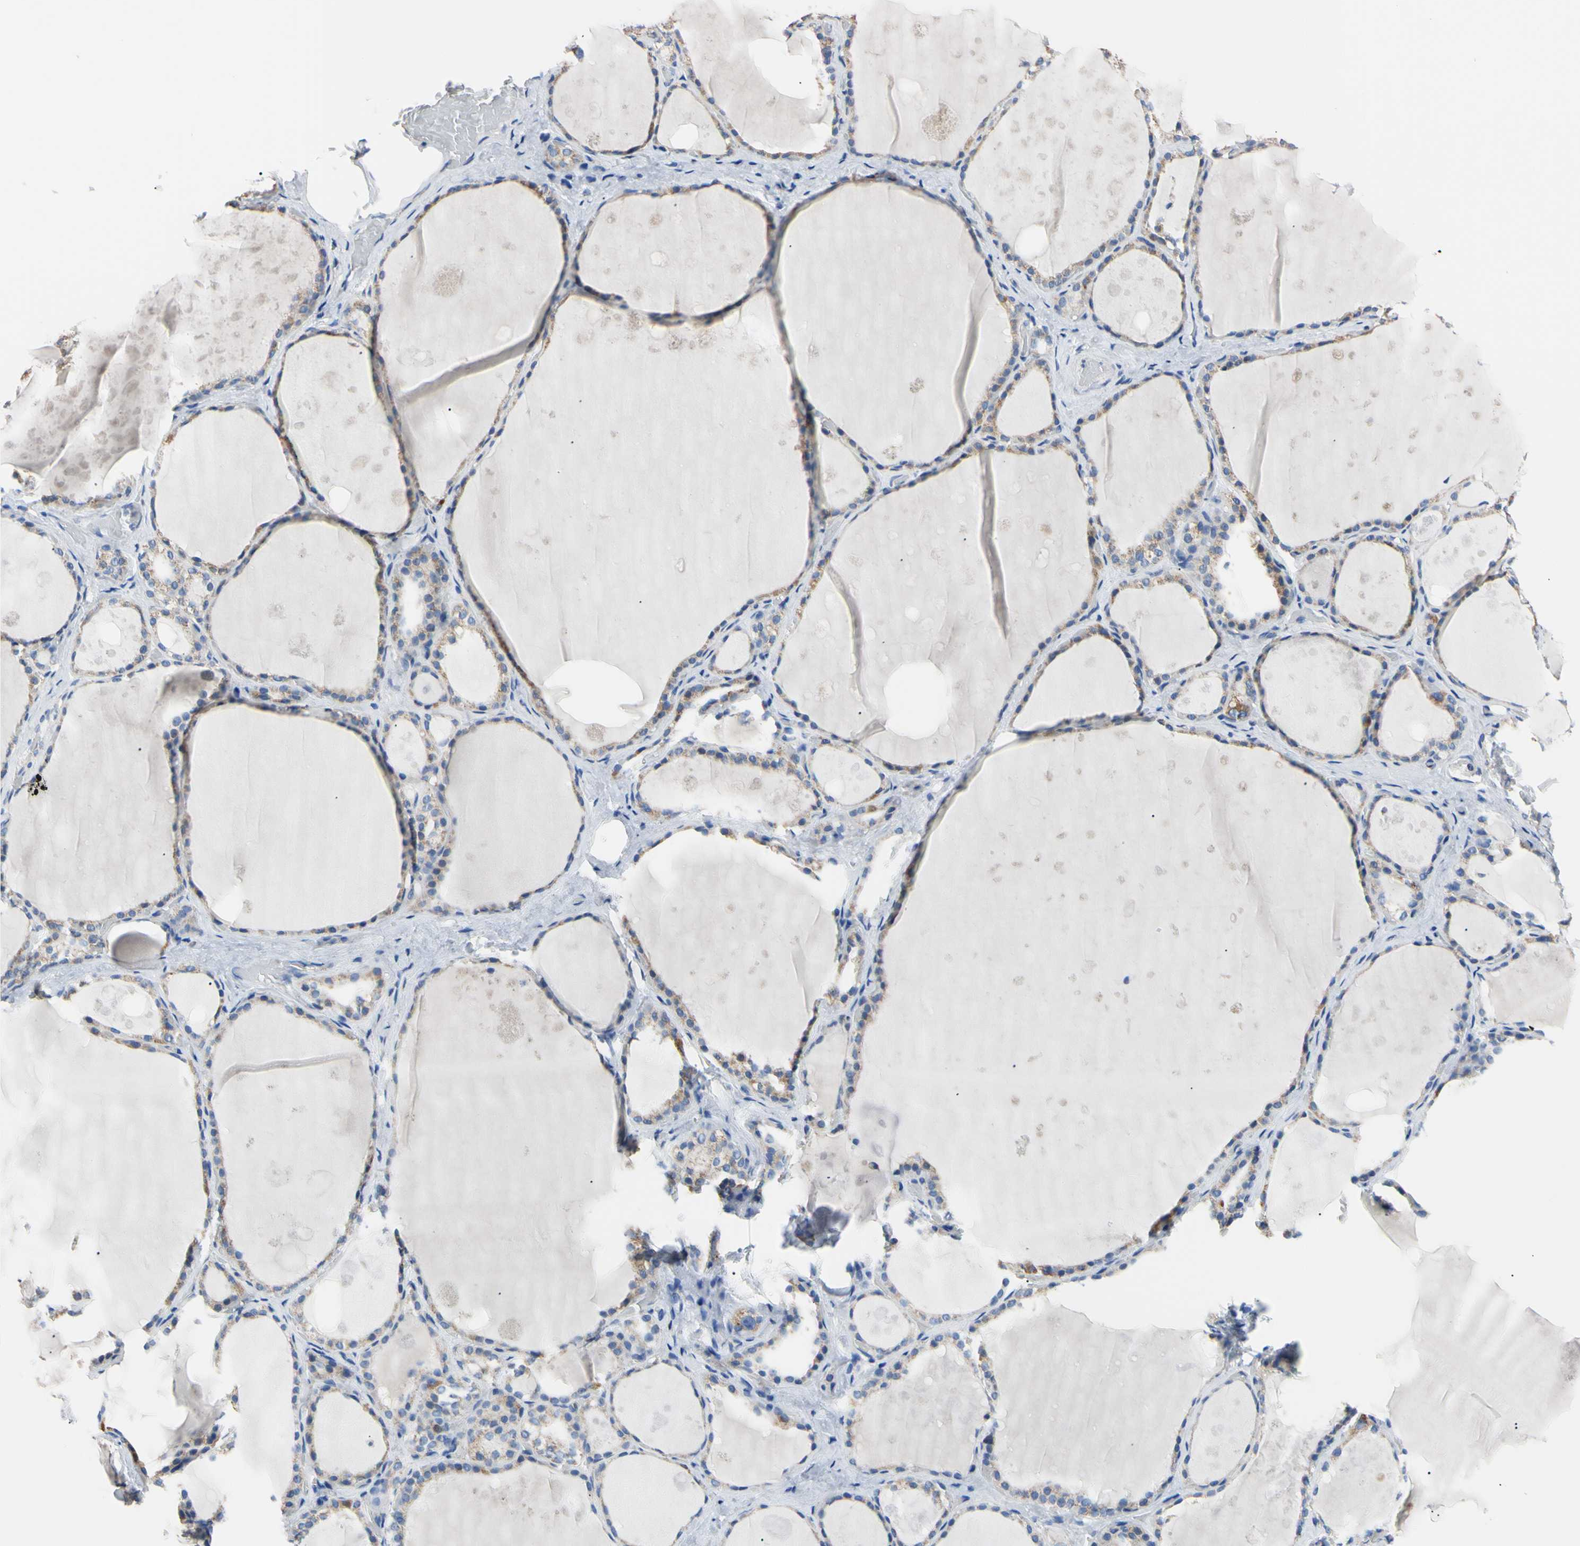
{"staining": {"intensity": "moderate", "quantity": ">75%", "location": "cytoplasmic/membranous"}, "tissue": "thyroid gland", "cell_type": "Glandular cells", "image_type": "normal", "snomed": [{"axis": "morphology", "description": "Normal tissue, NOS"}, {"axis": "topography", "description": "Thyroid gland"}], "caption": "Immunohistochemistry (IHC) histopathology image of benign thyroid gland: human thyroid gland stained using immunohistochemistry (IHC) displays medium levels of moderate protein expression localized specifically in the cytoplasmic/membranous of glandular cells, appearing as a cytoplasmic/membranous brown color.", "gene": "CLPP", "patient": {"sex": "male", "age": 61}}